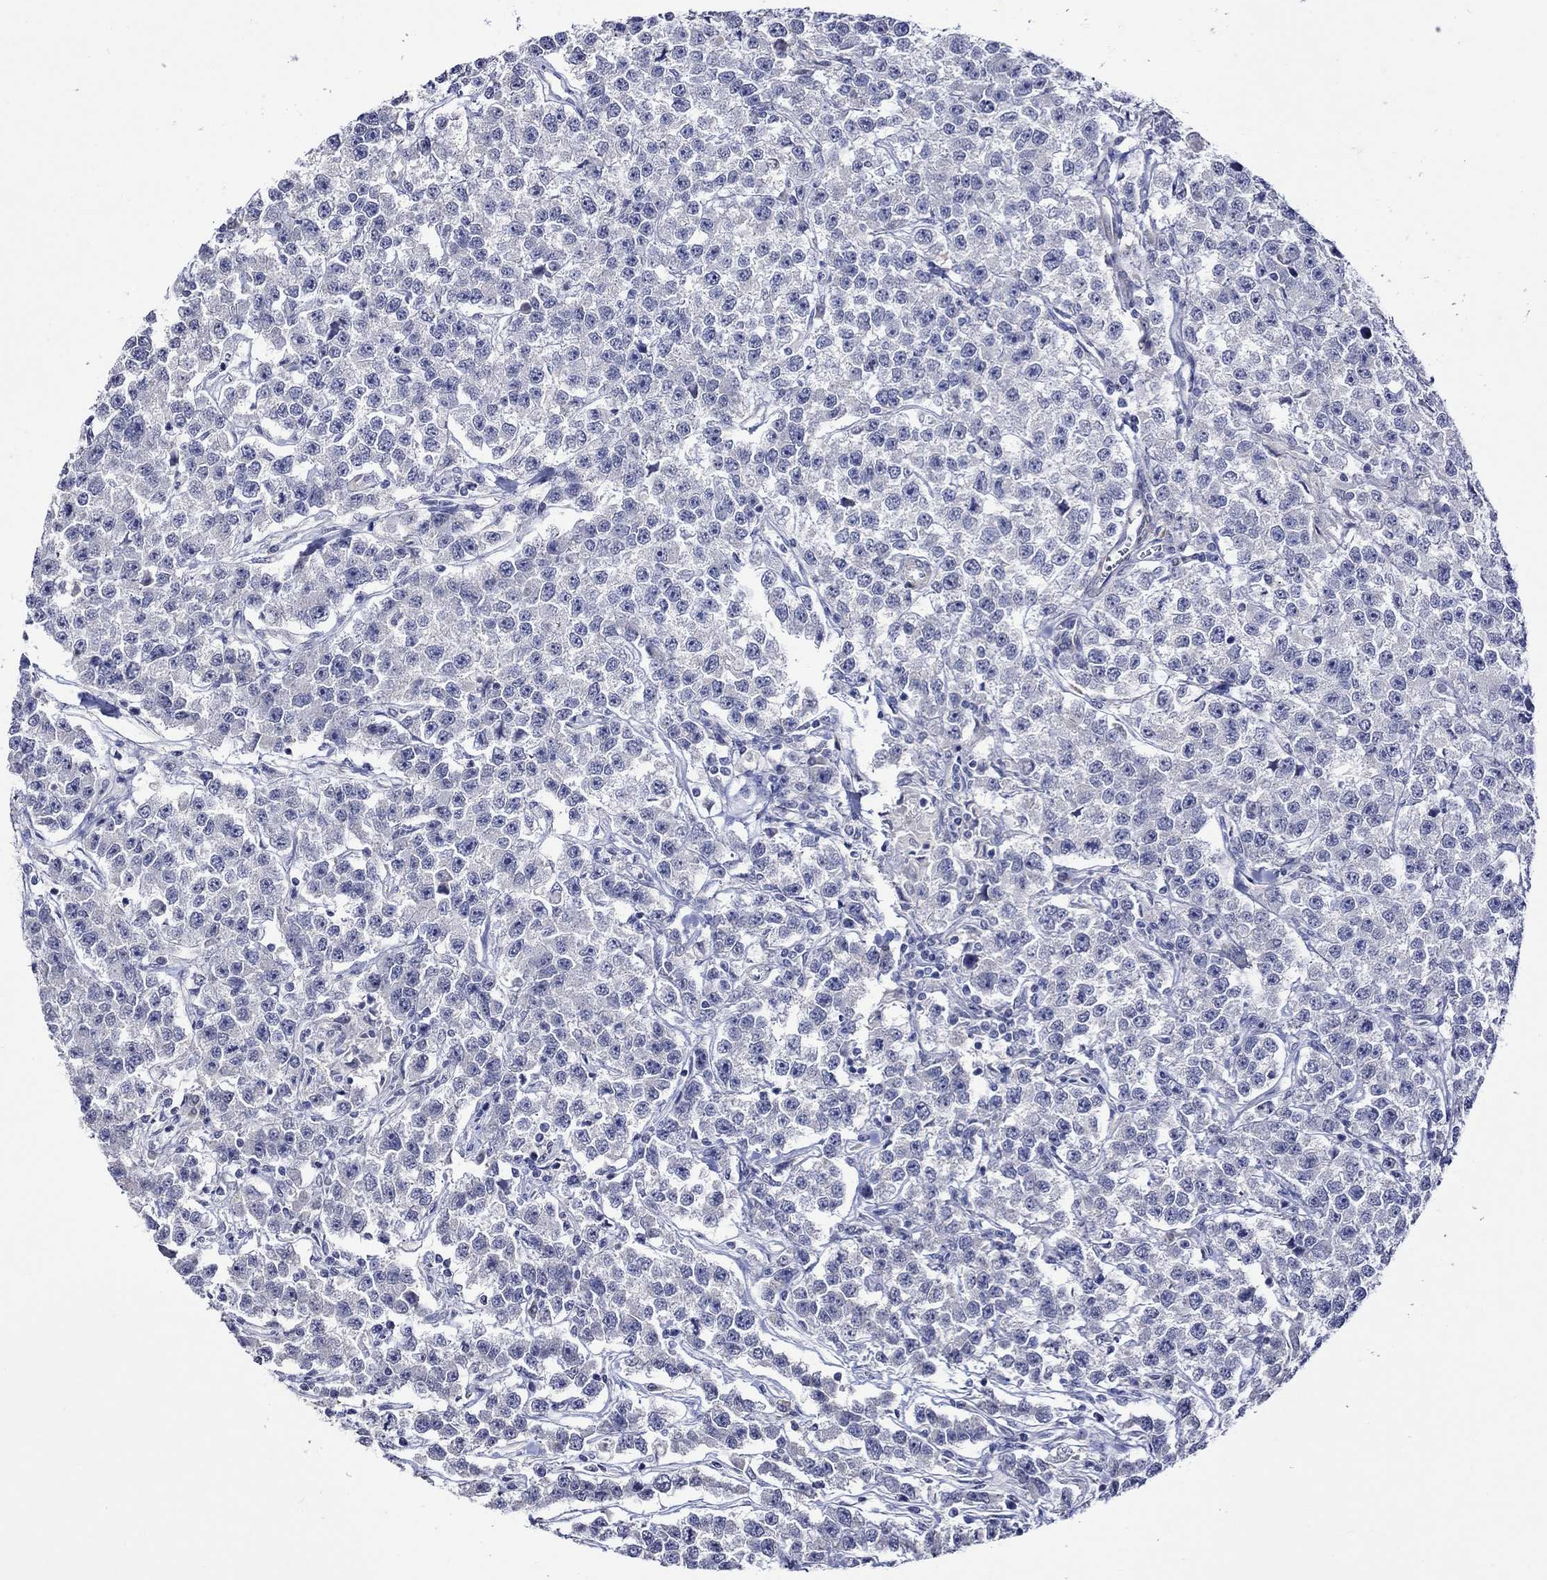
{"staining": {"intensity": "negative", "quantity": "none", "location": "none"}, "tissue": "testis cancer", "cell_type": "Tumor cells", "image_type": "cancer", "snomed": [{"axis": "morphology", "description": "Seminoma, NOS"}, {"axis": "topography", "description": "Testis"}], "caption": "Photomicrograph shows no protein staining in tumor cells of seminoma (testis) tissue. (DAB immunohistochemistry (IHC) with hematoxylin counter stain).", "gene": "CRYAB", "patient": {"sex": "male", "age": 59}}